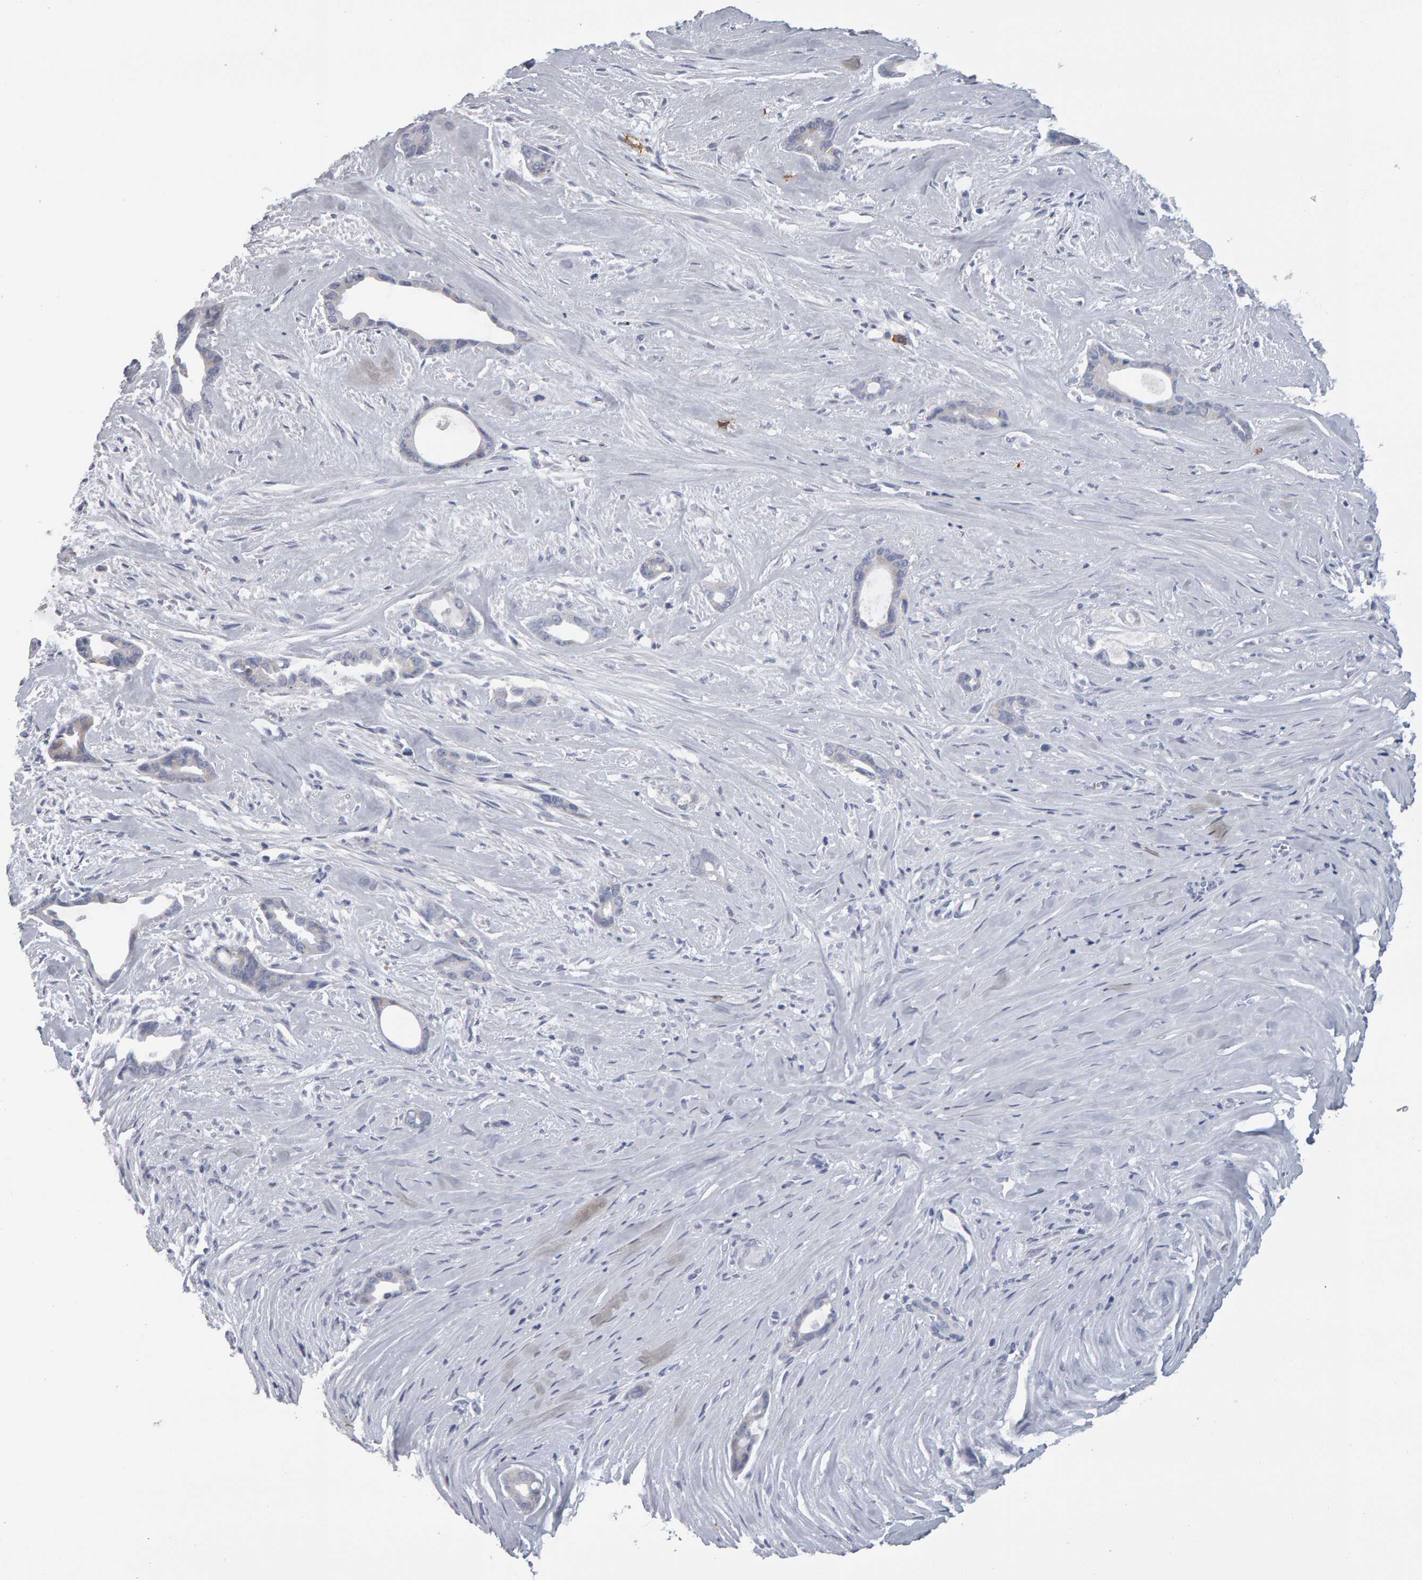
{"staining": {"intensity": "weak", "quantity": "<25%", "location": "cytoplasmic/membranous"}, "tissue": "liver cancer", "cell_type": "Tumor cells", "image_type": "cancer", "snomed": [{"axis": "morphology", "description": "Cholangiocarcinoma"}, {"axis": "topography", "description": "Liver"}], "caption": "Immunohistochemistry (IHC) histopathology image of human cholangiocarcinoma (liver) stained for a protein (brown), which displays no positivity in tumor cells. (DAB IHC visualized using brightfield microscopy, high magnification).", "gene": "CD38", "patient": {"sex": "female", "age": 55}}